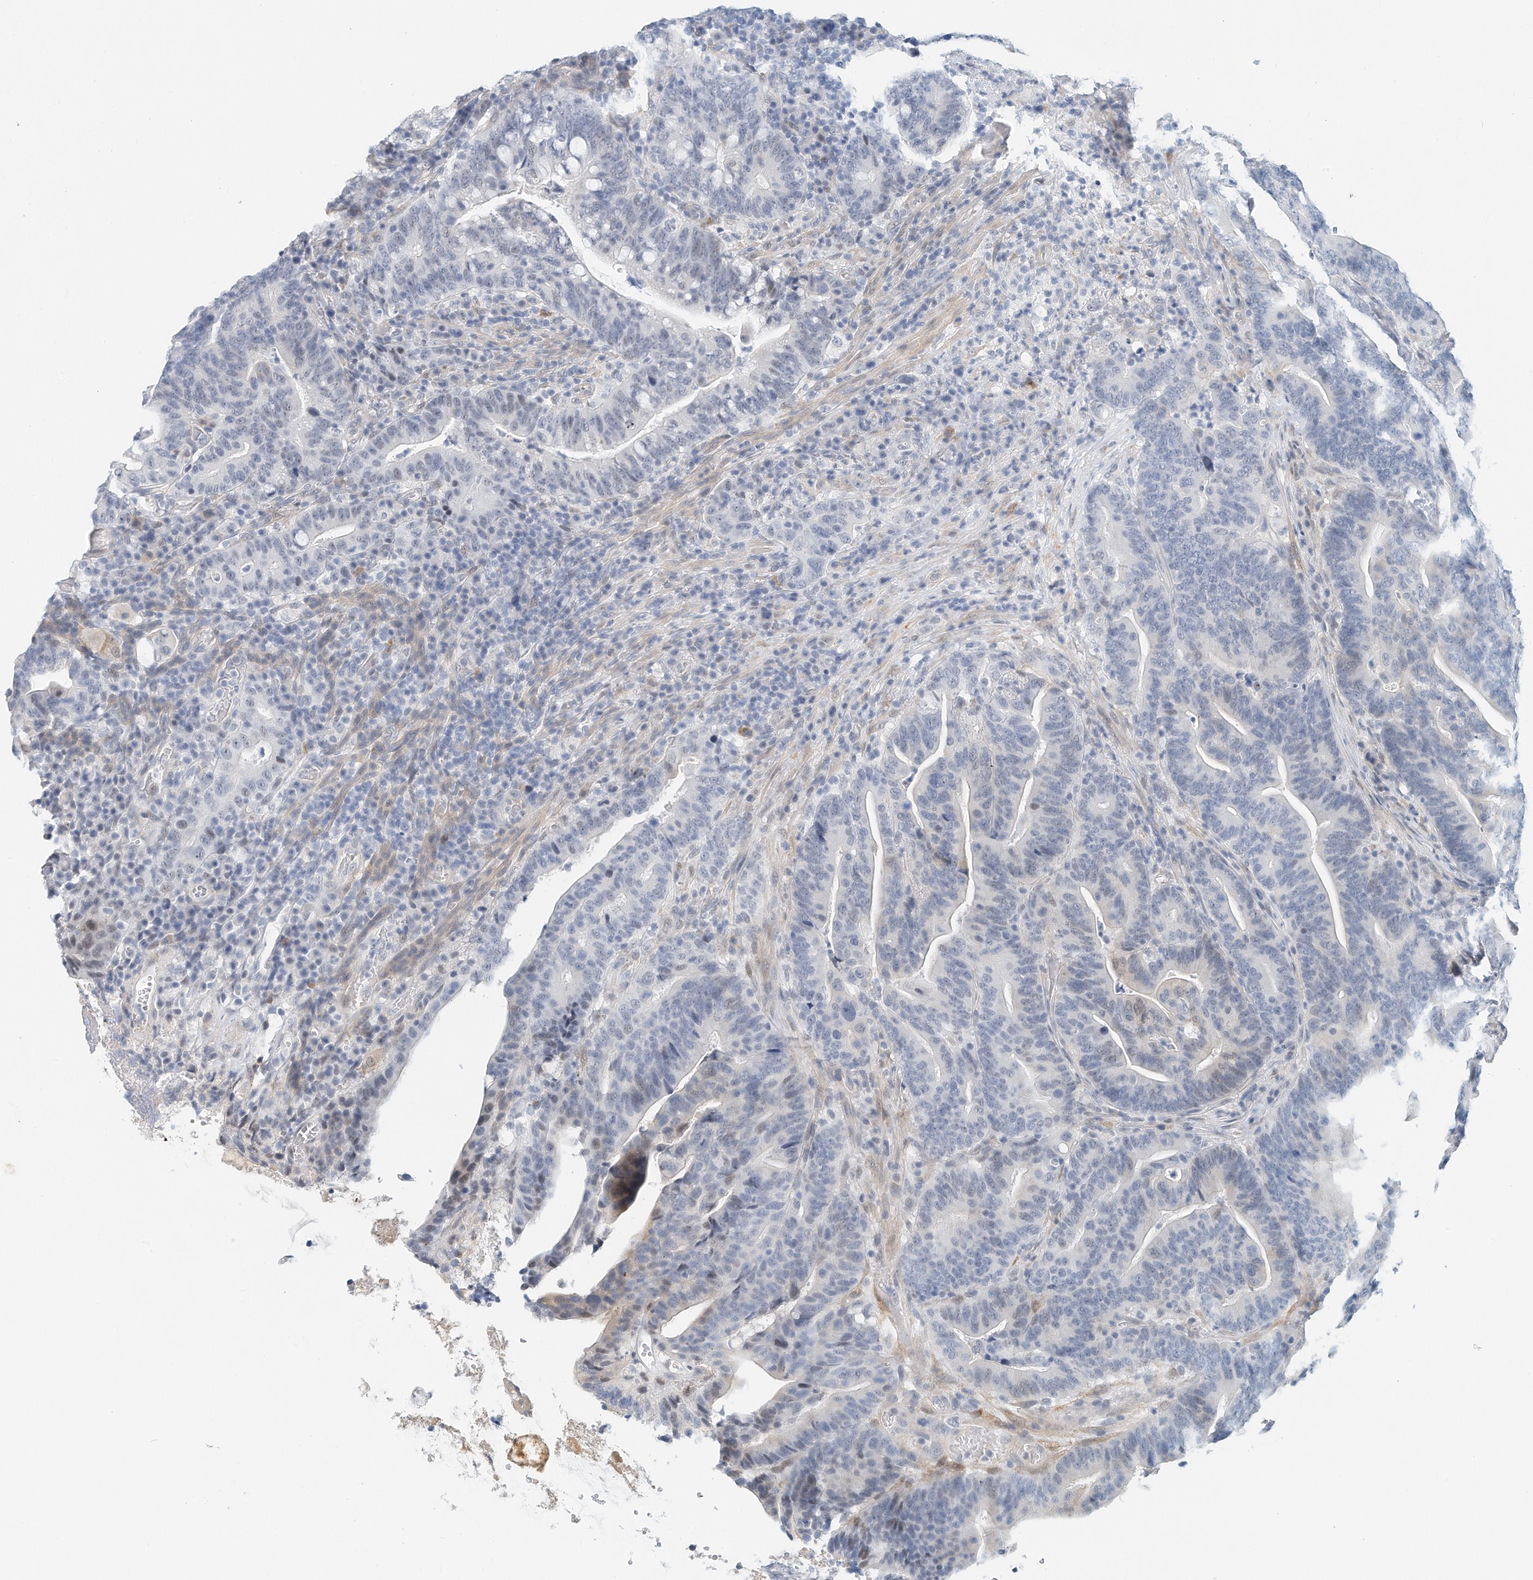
{"staining": {"intensity": "negative", "quantity": "none", "location": "none"}, "tissue": "colorectal cancer", "cell_type": "Tumor cells", "image_type": "cancer", "snomed": [{"axis": "morphology", "description": "Adenocarcinoma, NOS"}, {"axis": "topography", "description": "Colon"}], "caption": "Immunohistochemistry of colorectal cancer displays no expression in tumor cells. Nuclei are stained in blue.", "gene": "ARHGAP28", "patient": {"sex": "female", "age": 66}}